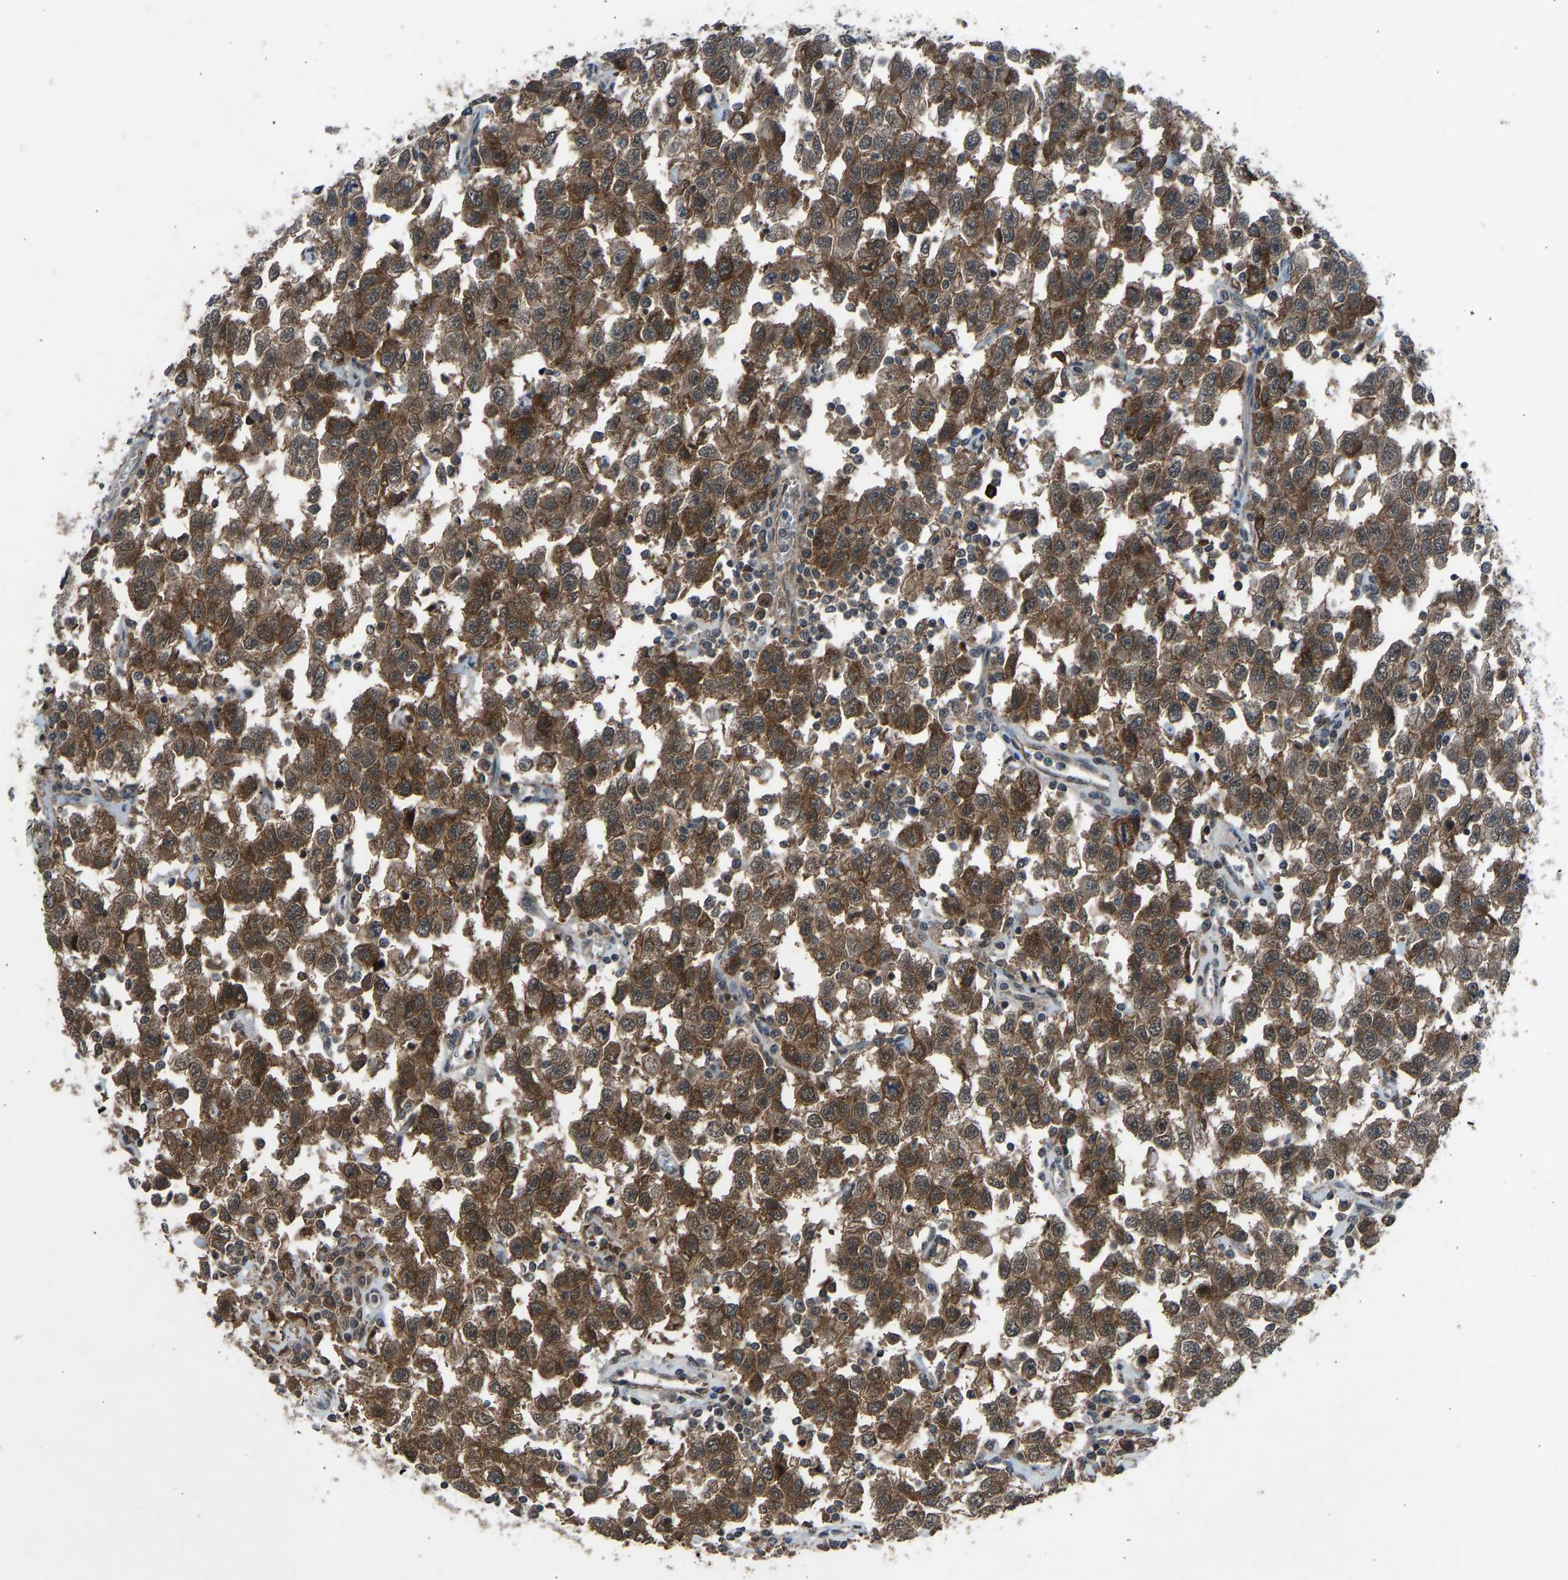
{"staining": {"intensity": "moderate", "quantity": ">75%", "location": "cytoplasmic/membranous"}, "tissue": "testis cancer", "cell_type": "Tumor cells", "image_type": "cancer", "snomed": [{"axis": "morphology", "description": "Seminoma, NOS"}, {"axis": "topography", "description": "Testis"}], "caption": "The photomicrograph exhibits a brown stain indicating the presence of a protein in the cytoplasmic/membranous of tumor cells in testis cancer.", "gene": "SLC43A1", "patient": {"sex": "male", "age": 41}}